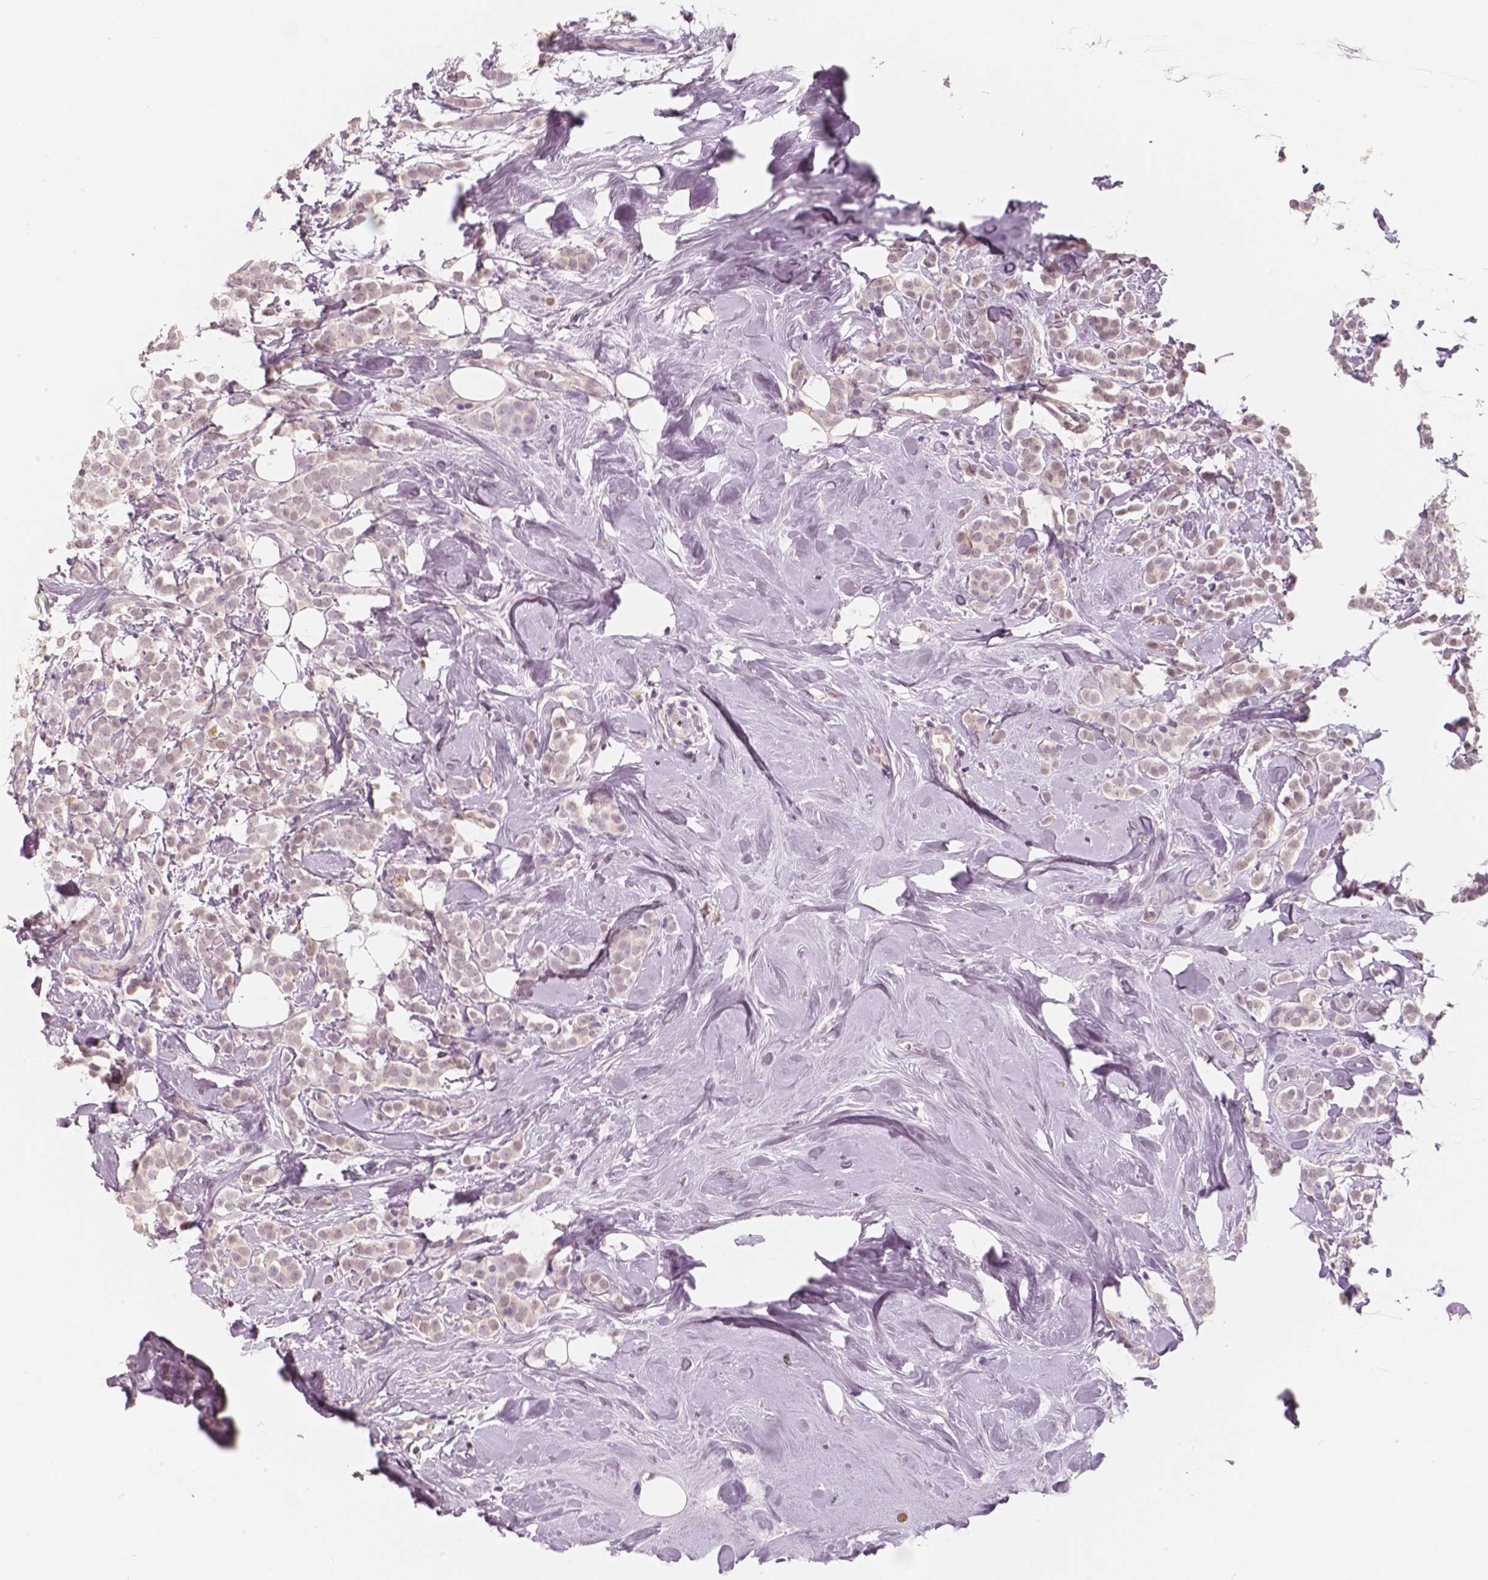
{"staining": {"intensity": "weak", "quantity": "<25%", "location": "cytoplasmic/membranous"}, "tissue": "breast cancer", "cell_type": "Tumor cells", "image_type": "cancer", "snomed": [{"axis": "morphology", "description": "Lobular carcinoma"}, {"axis": "topography", "description": "Breast"}], "caption": "Immunohistochemical staining of human breast cancer (lobular carcinoma) shows no significant expression in tumor cells.", "gene": "RNASE7", "patient": {"sex": "female", "age": 49}}